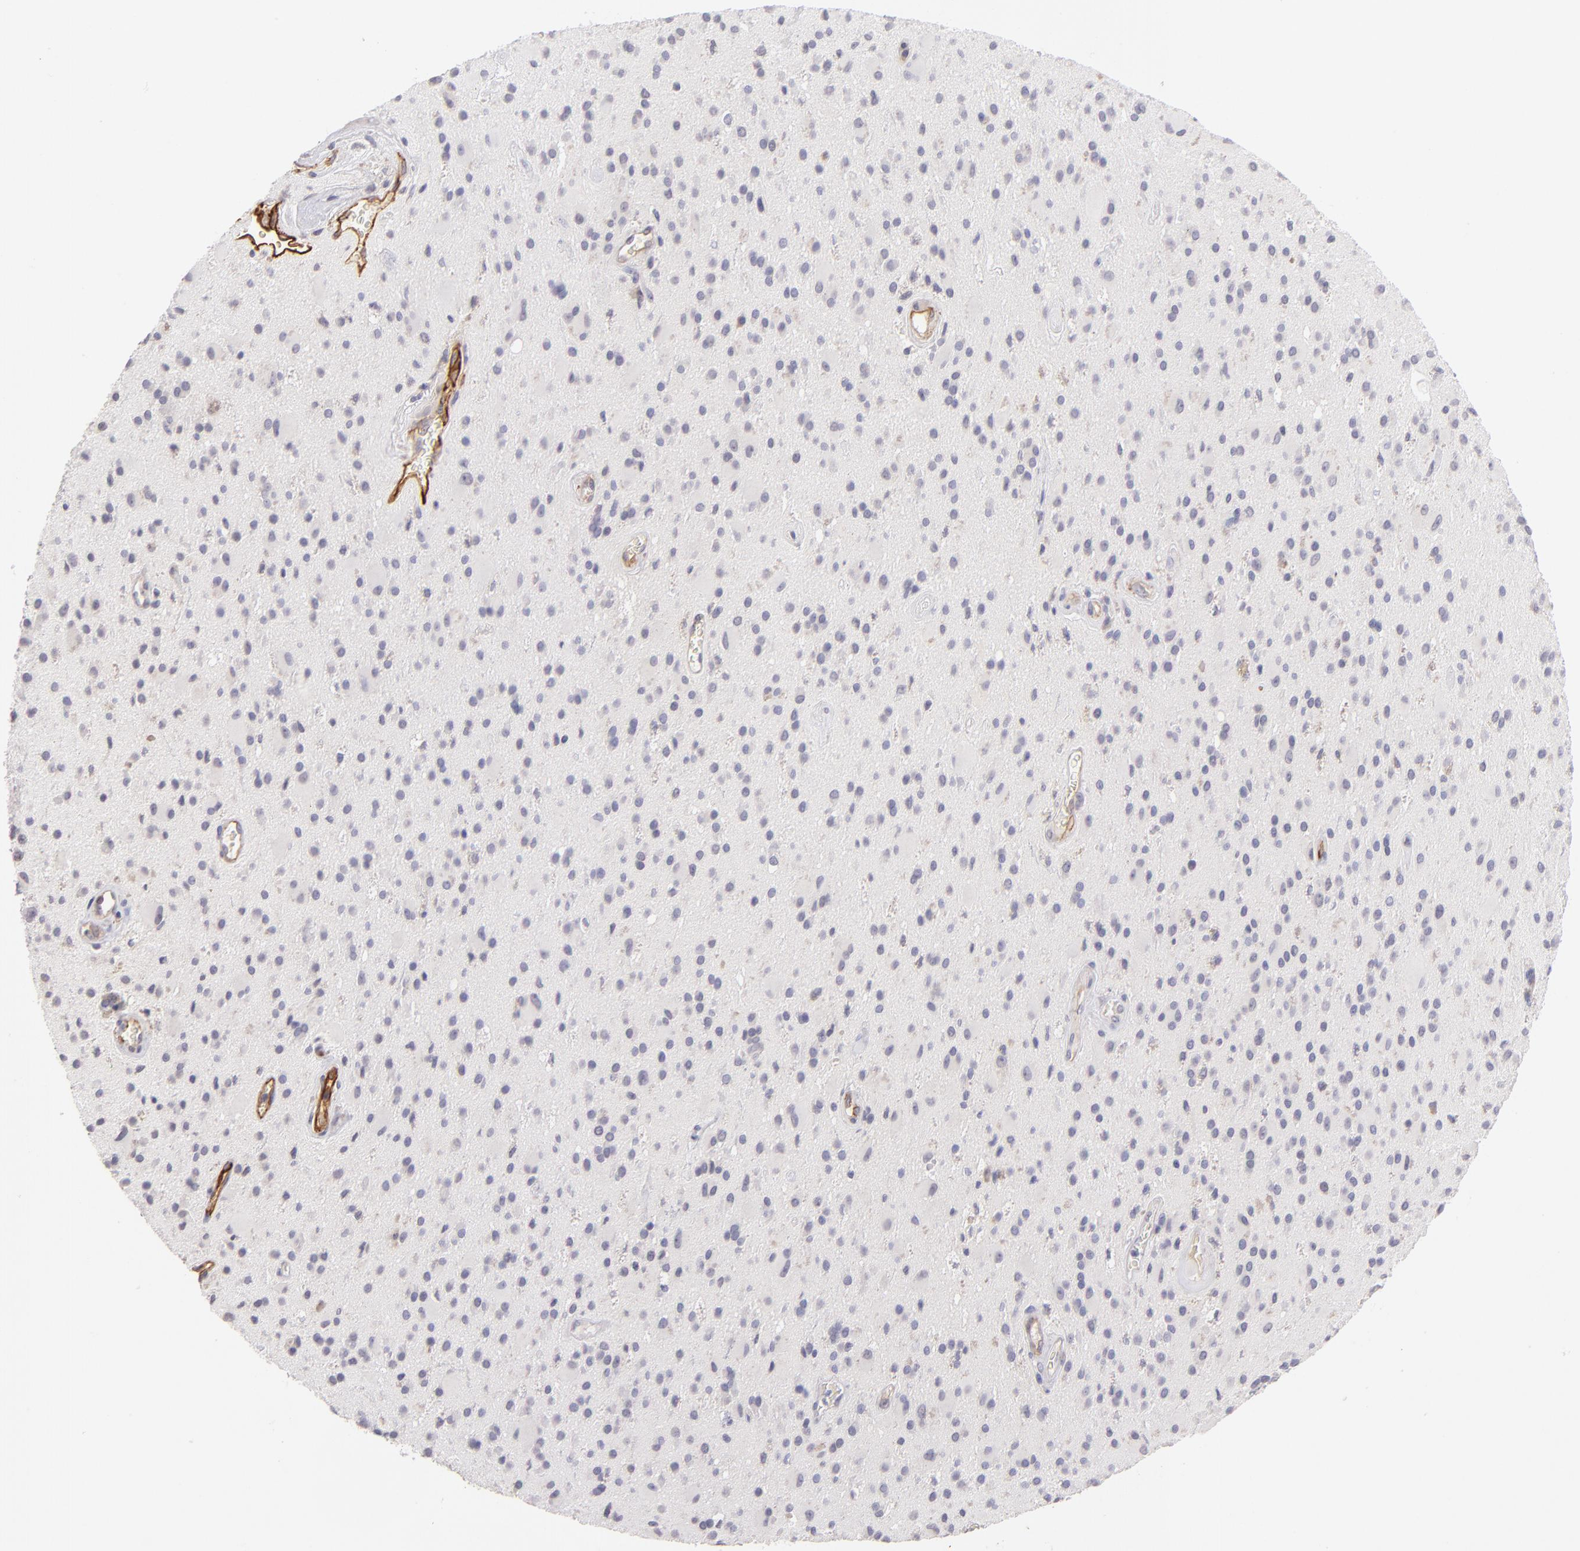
{"staining": {"intensity": "negative", "quantity": "none", "location": "none"}, "tissue": "glioma", "cell_type": "Tumor cells", "image_type": "cancer", "snomed": [{"axis": "morphology", "description": "Glioma, malignant, Low grade"}, {"axis": "topography", "description": "Brain"}], "caption": "There is no significant staining in tumor cells of glioma. (DAB IHC with hematoxylin counter stain).", "gene": "THBD", "patient": {"sex": "male", "age": 58}}